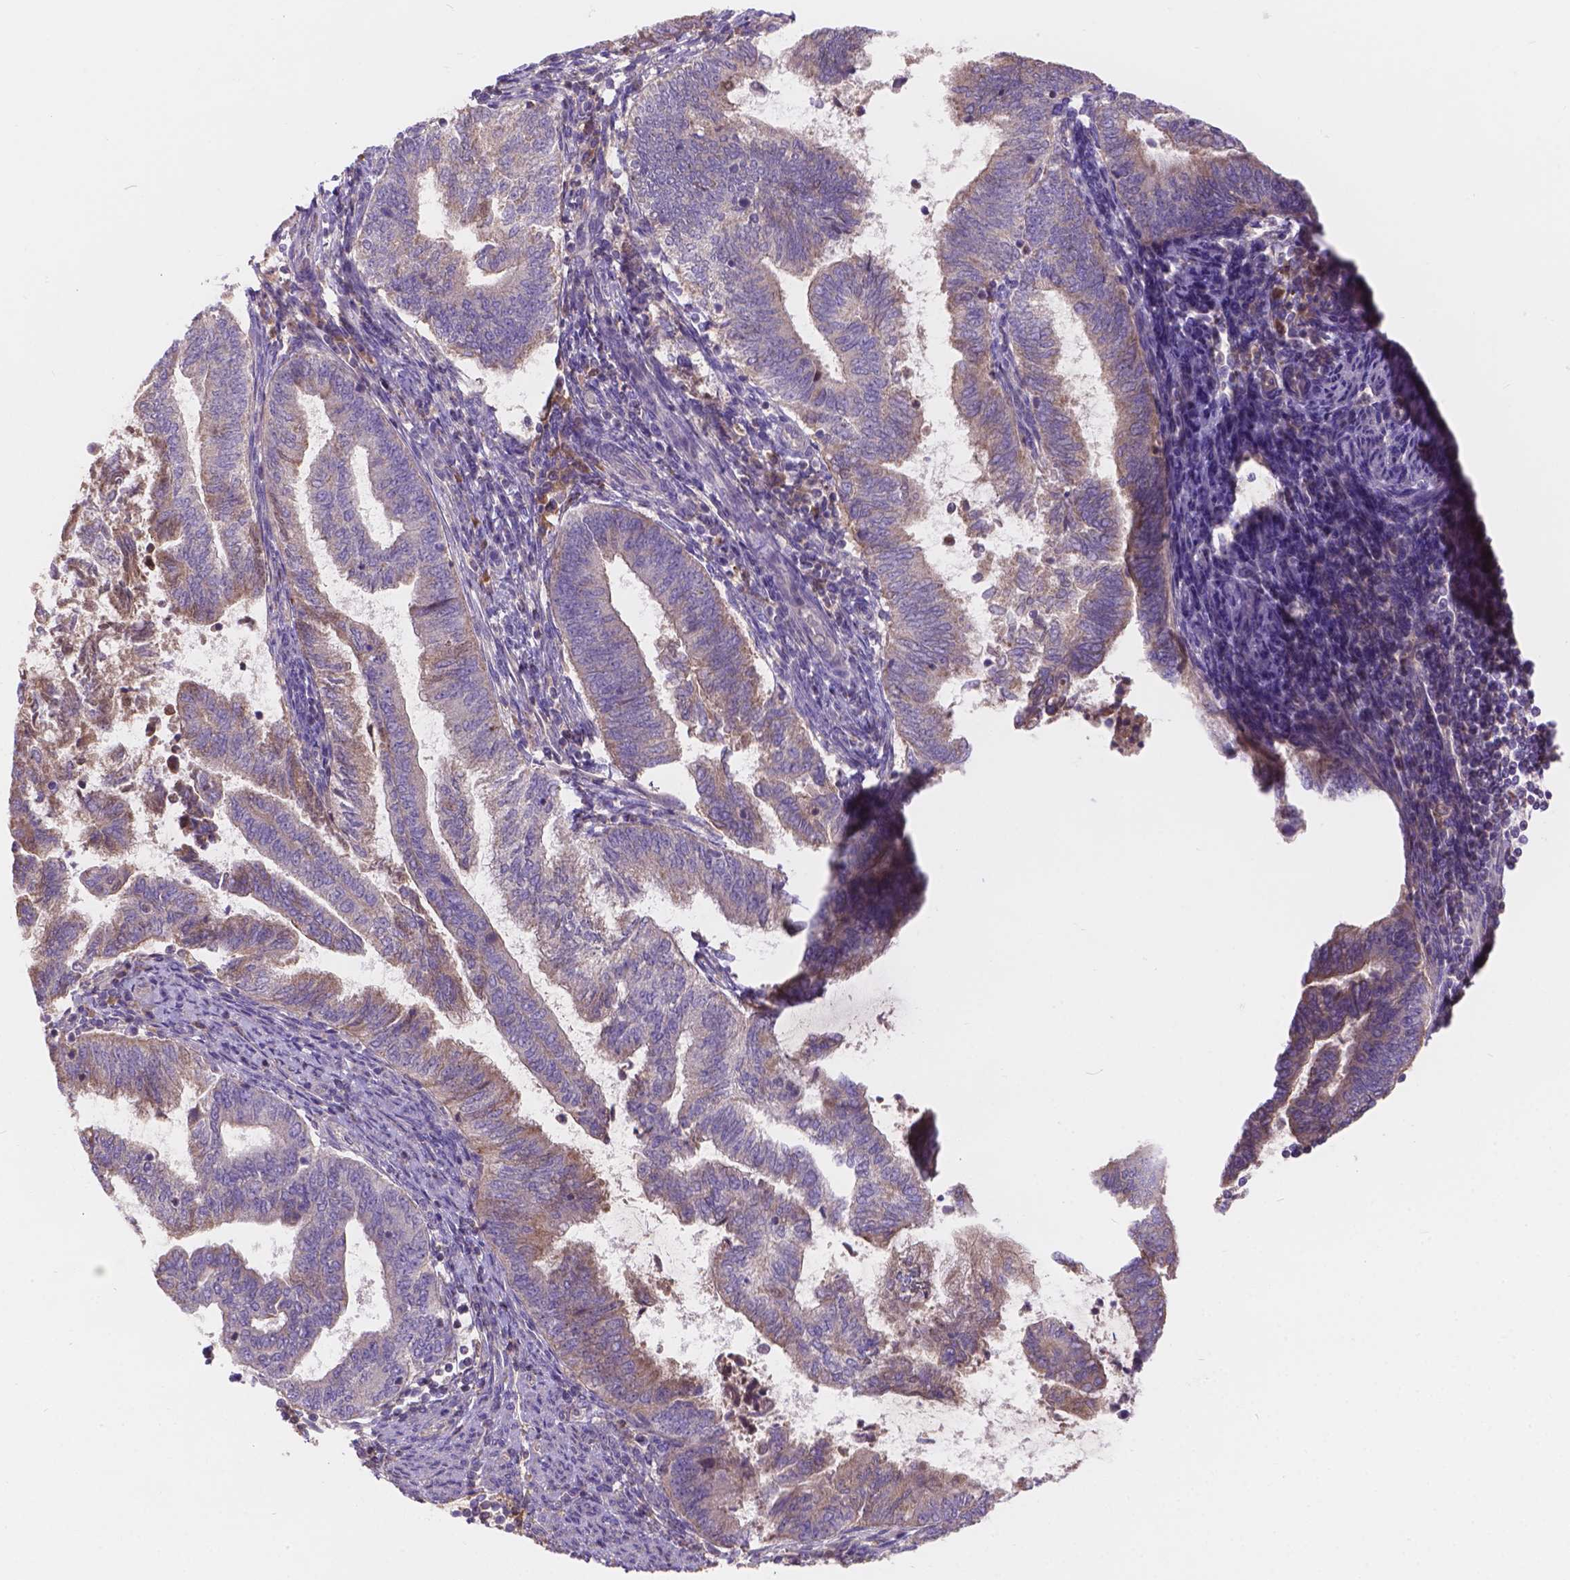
{"staining": {"intensity": "moderate", "quantity": "25%-75%", "location": "cytoplasmic/membranous"}, "tissue": "endometrial cancer", "cell_type": "Tumor cells", "image_type": "cancer", "snomed": [{"axis": "morphology", "description": "Adenocarcinoma, NOS"}, {"axis": "topography", "description": "Endometrium"}], "caption": "High-power microscopy captured an immunohistochemistry histopathology image of endometrial cancer, revealing moderate cytoplasmic/membranous positivity in about 25%-75% of tumor cells. (brown staining indicates protein expression, while blue staining denotes nuclei).", "gene": "CDK10", "patient": {"sex": "female", "age": 65}}